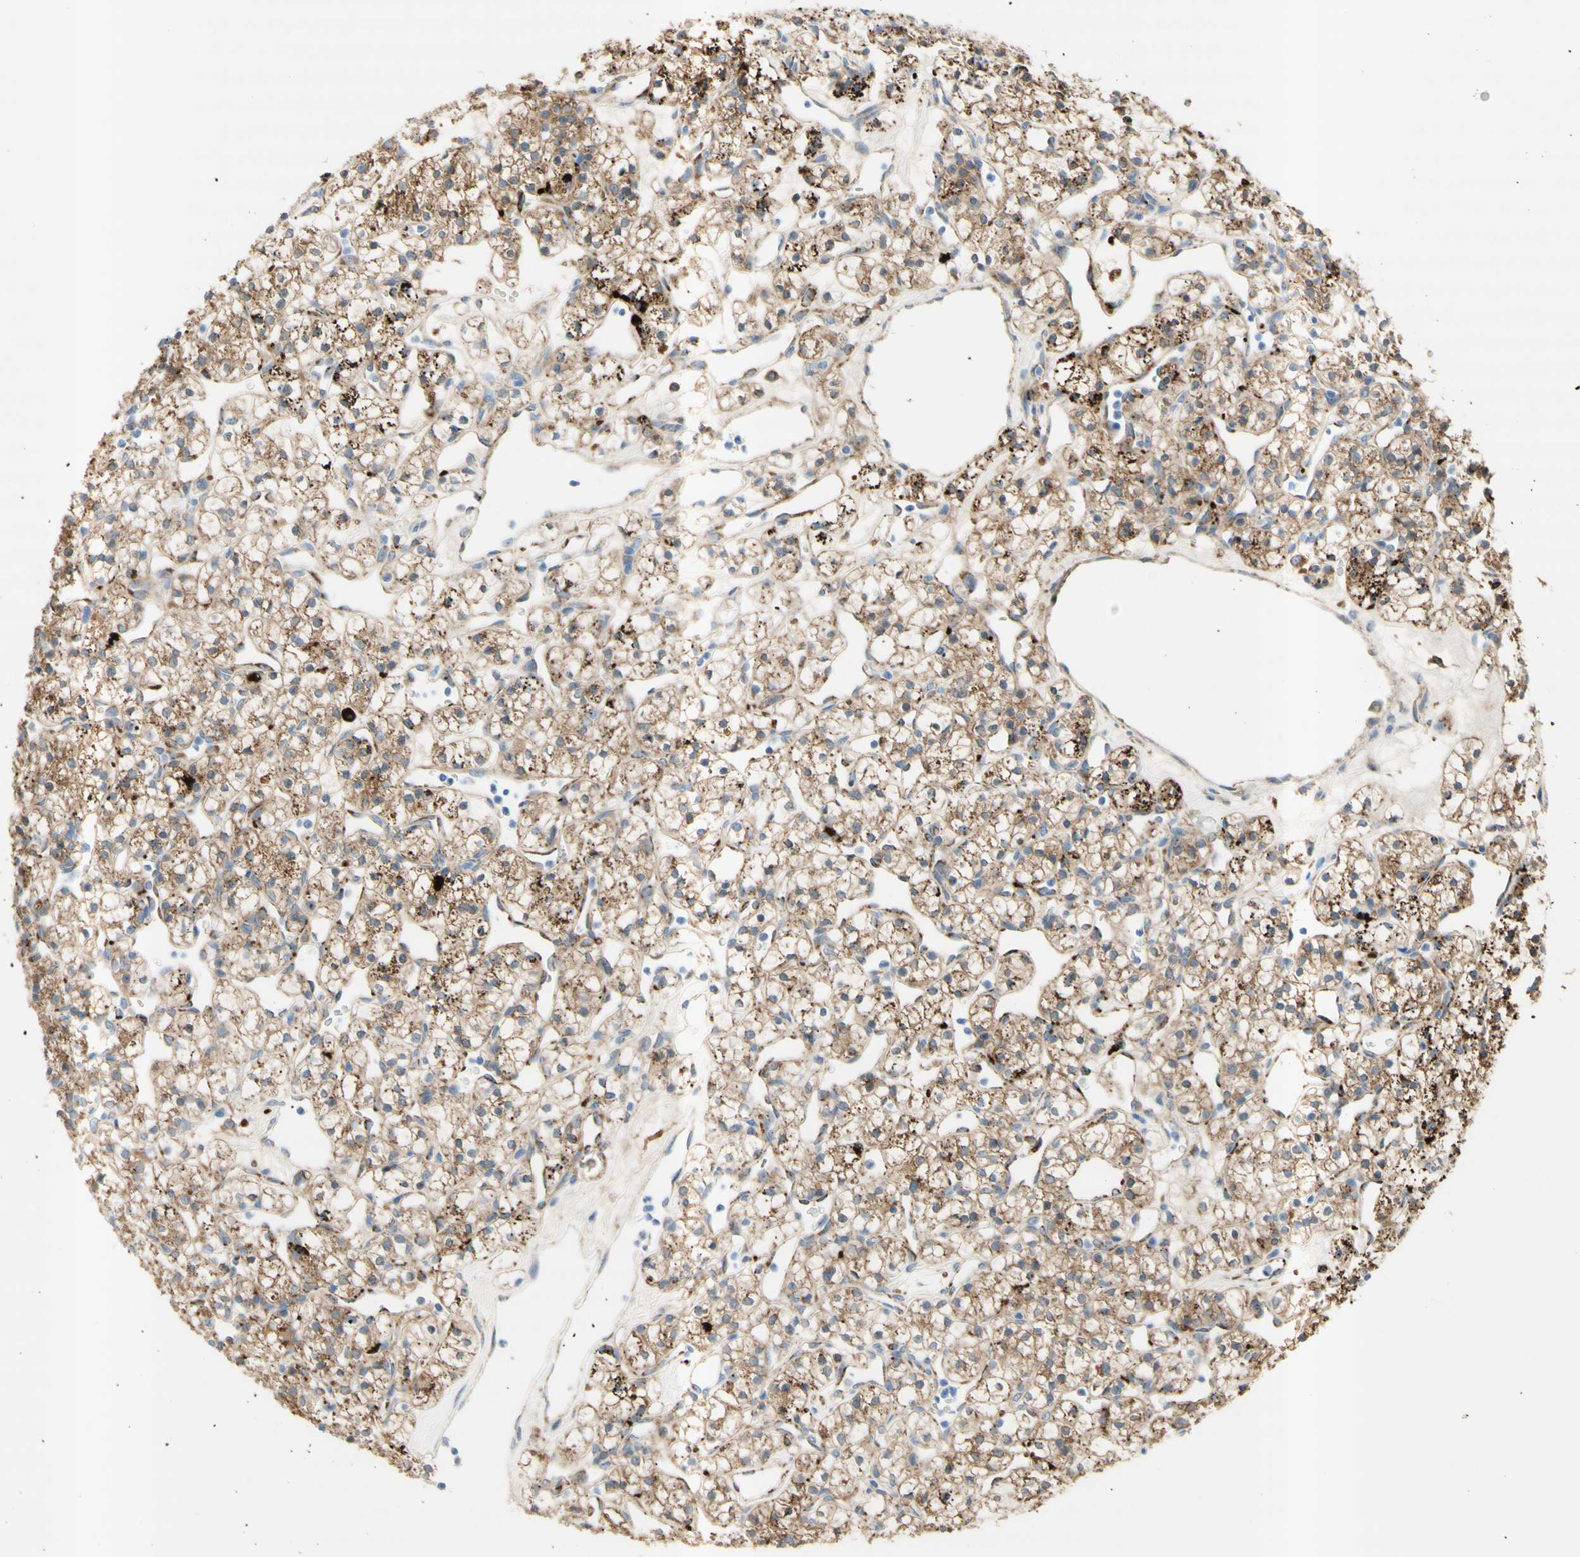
{"staining": {"intensity": "weak", "quantity": ">75%", "location": "cytoplasmic/membranous"}, "tissue": "renal cancer", "cell_type": "Tumor cells", "image_type": "cancer", "snomed": [{"axis": "morphology", "description": "Adenocarcinoma, NOS"}, {"axis": "topography", "description": "Kidney"}], "caption": "Adenocarcinoma (renal) stained for a protein demonstrates weak cytoplasmic/membranous positivity in tumor cells.", "gene": "URB2", "patient": {"sex": "female", "age": 60}}